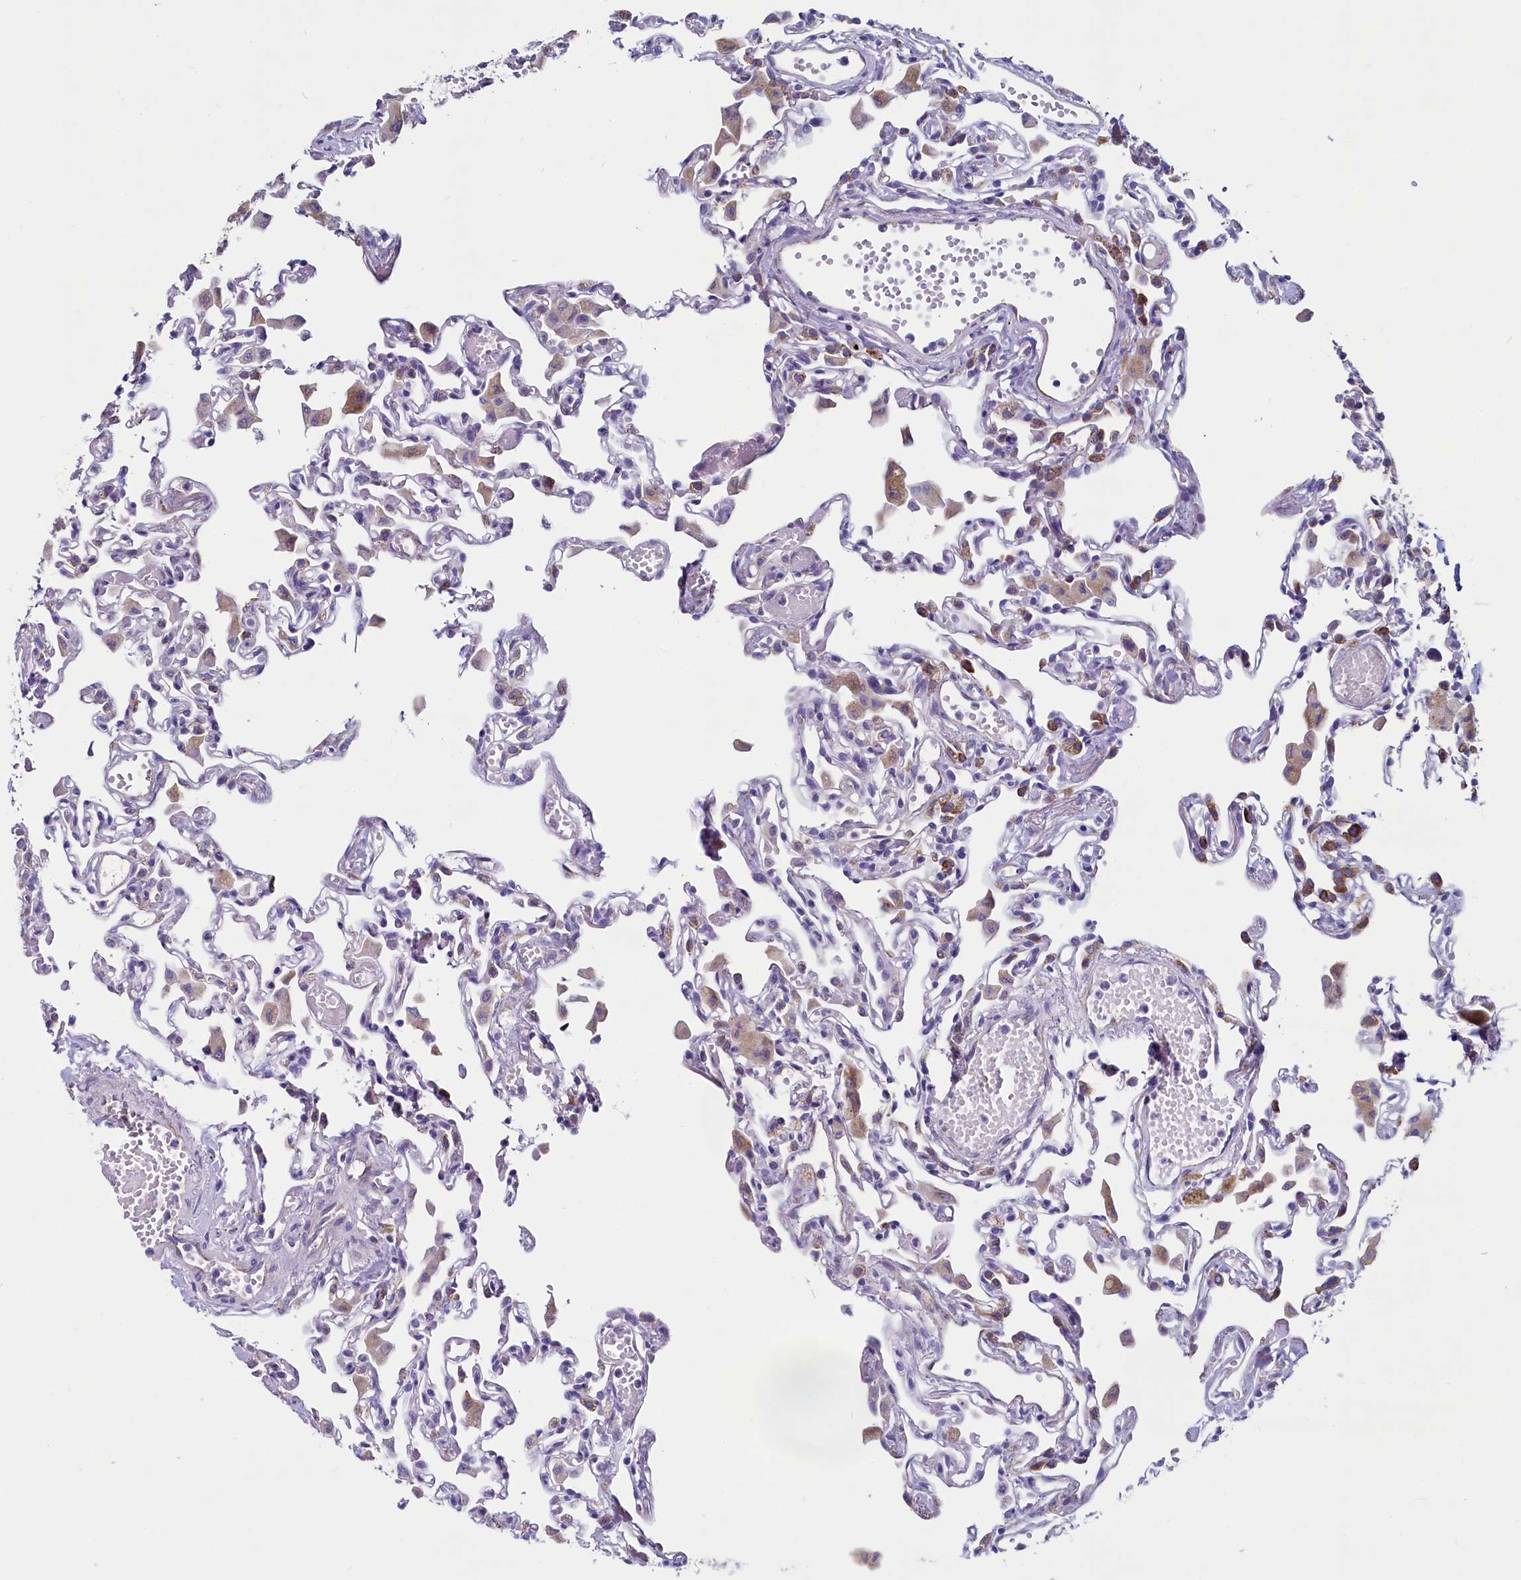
{"staining": {"intensity": "moderate", "quantity": "<25%", "location": "cytoplasmic/membranous"}, "tissue": "lung", "cell_type": "Alveolar cells", "image_type": "normal", "snomed": [{"axis": "morphology", "description": "Normal tissue, NOS"}, {"axis": "topography", "description": "Bronchus"}, {"axis": "topography", "description": "Lung"}], "caption": "Immunohistochemical staining of normal lung shows <25% levels of moderate cytoplasmic/membranous protein expression in about <25% of alveolar cells.", "gene": "INSC", "patient": {"sex": "female", "age": 49}}